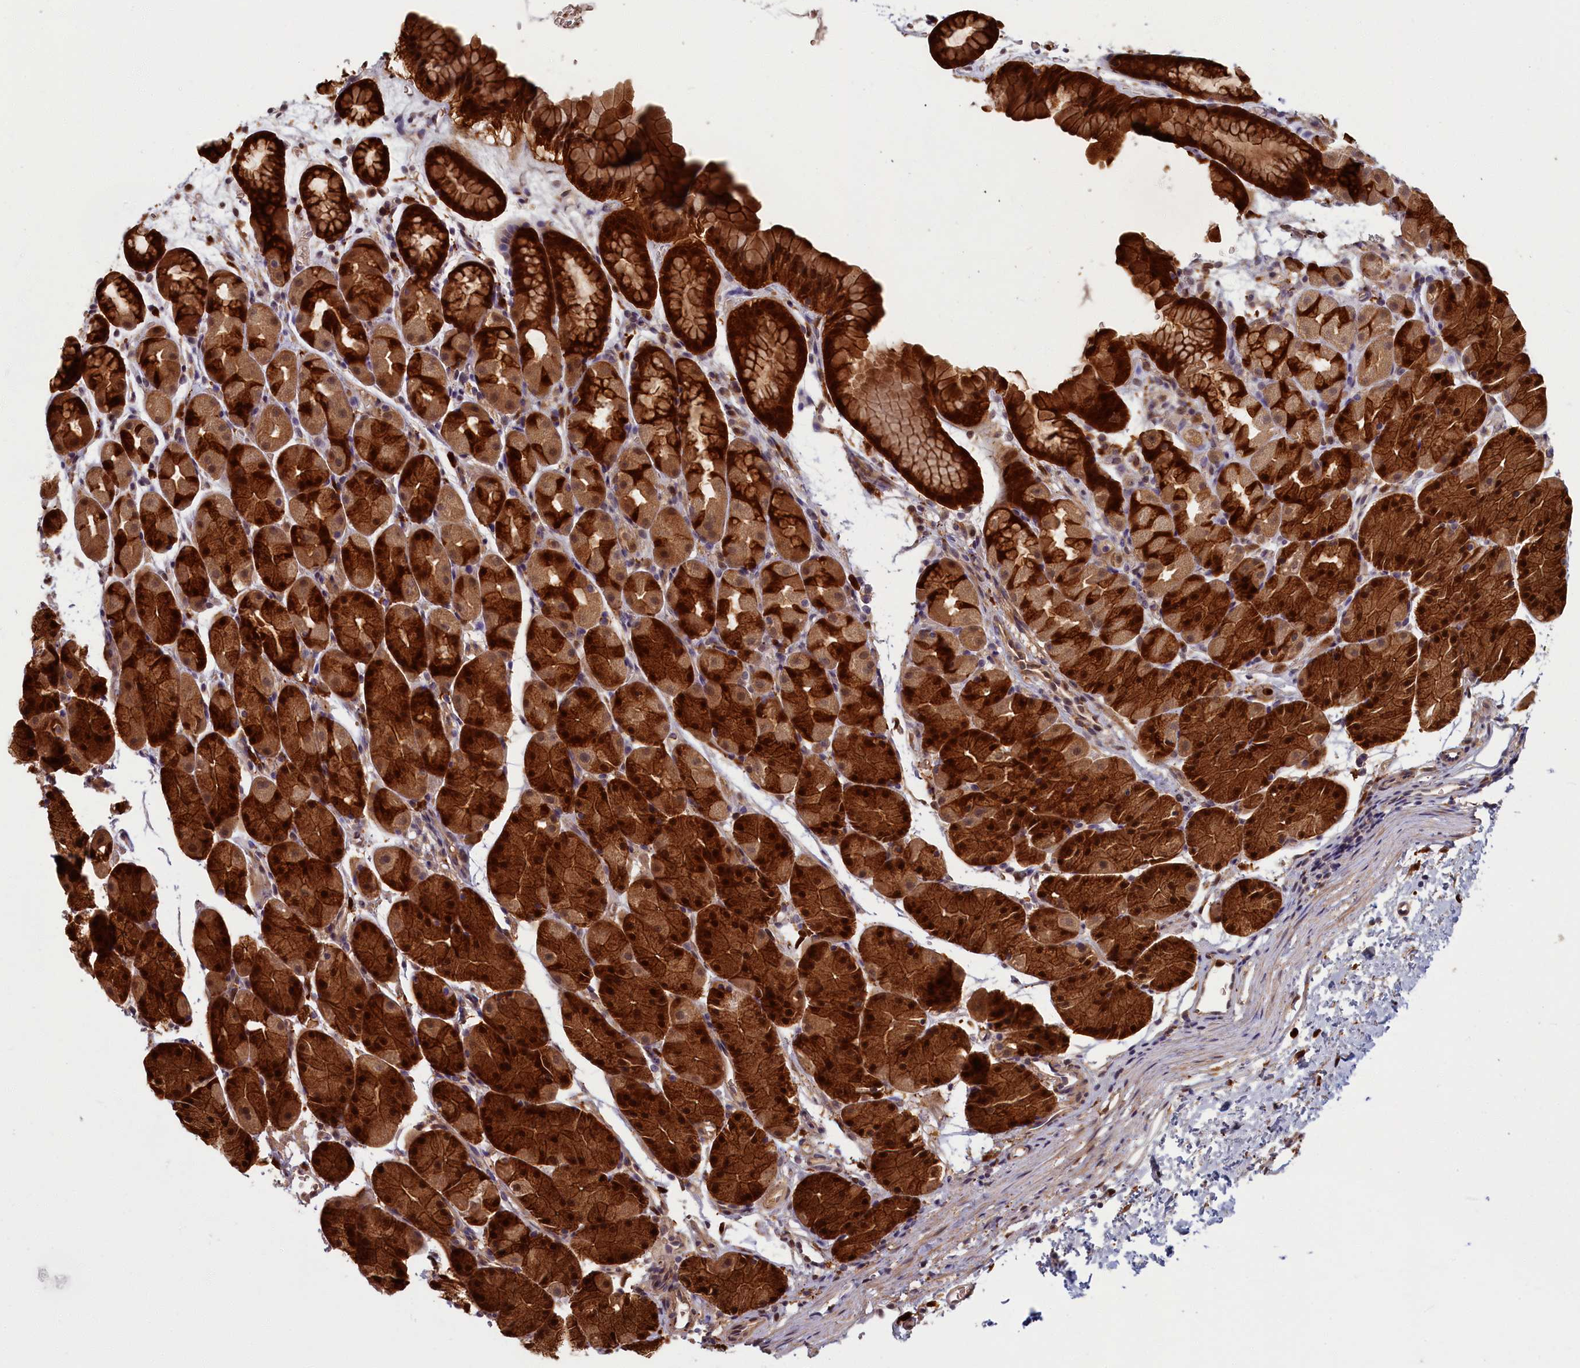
{"staining": {"intensity": "strong", "quantity": ">75%", "location": "cytoplasmic/membranous,nuclear"}, "tissue": "stomach", "cell_type": "Glandular cells", "image_type": "normal", "snomed": [{"axis": "morphology", "description": "Normal tissue, NOS"}, {"axis": "topography", "description": "Stomach, upper"}, {"axis": "topography", "description": "Stomach"}], "caption": "An IHC histopathology image of normal tissue is shown. Protein staining in brown labels strong cytoplasmic/membranous,nuclear positivity in stomach within glandular cells. Nuclei are stained in blue.", "gene": "BLVRB", "patient": {"sex": "male", "age": 47}}